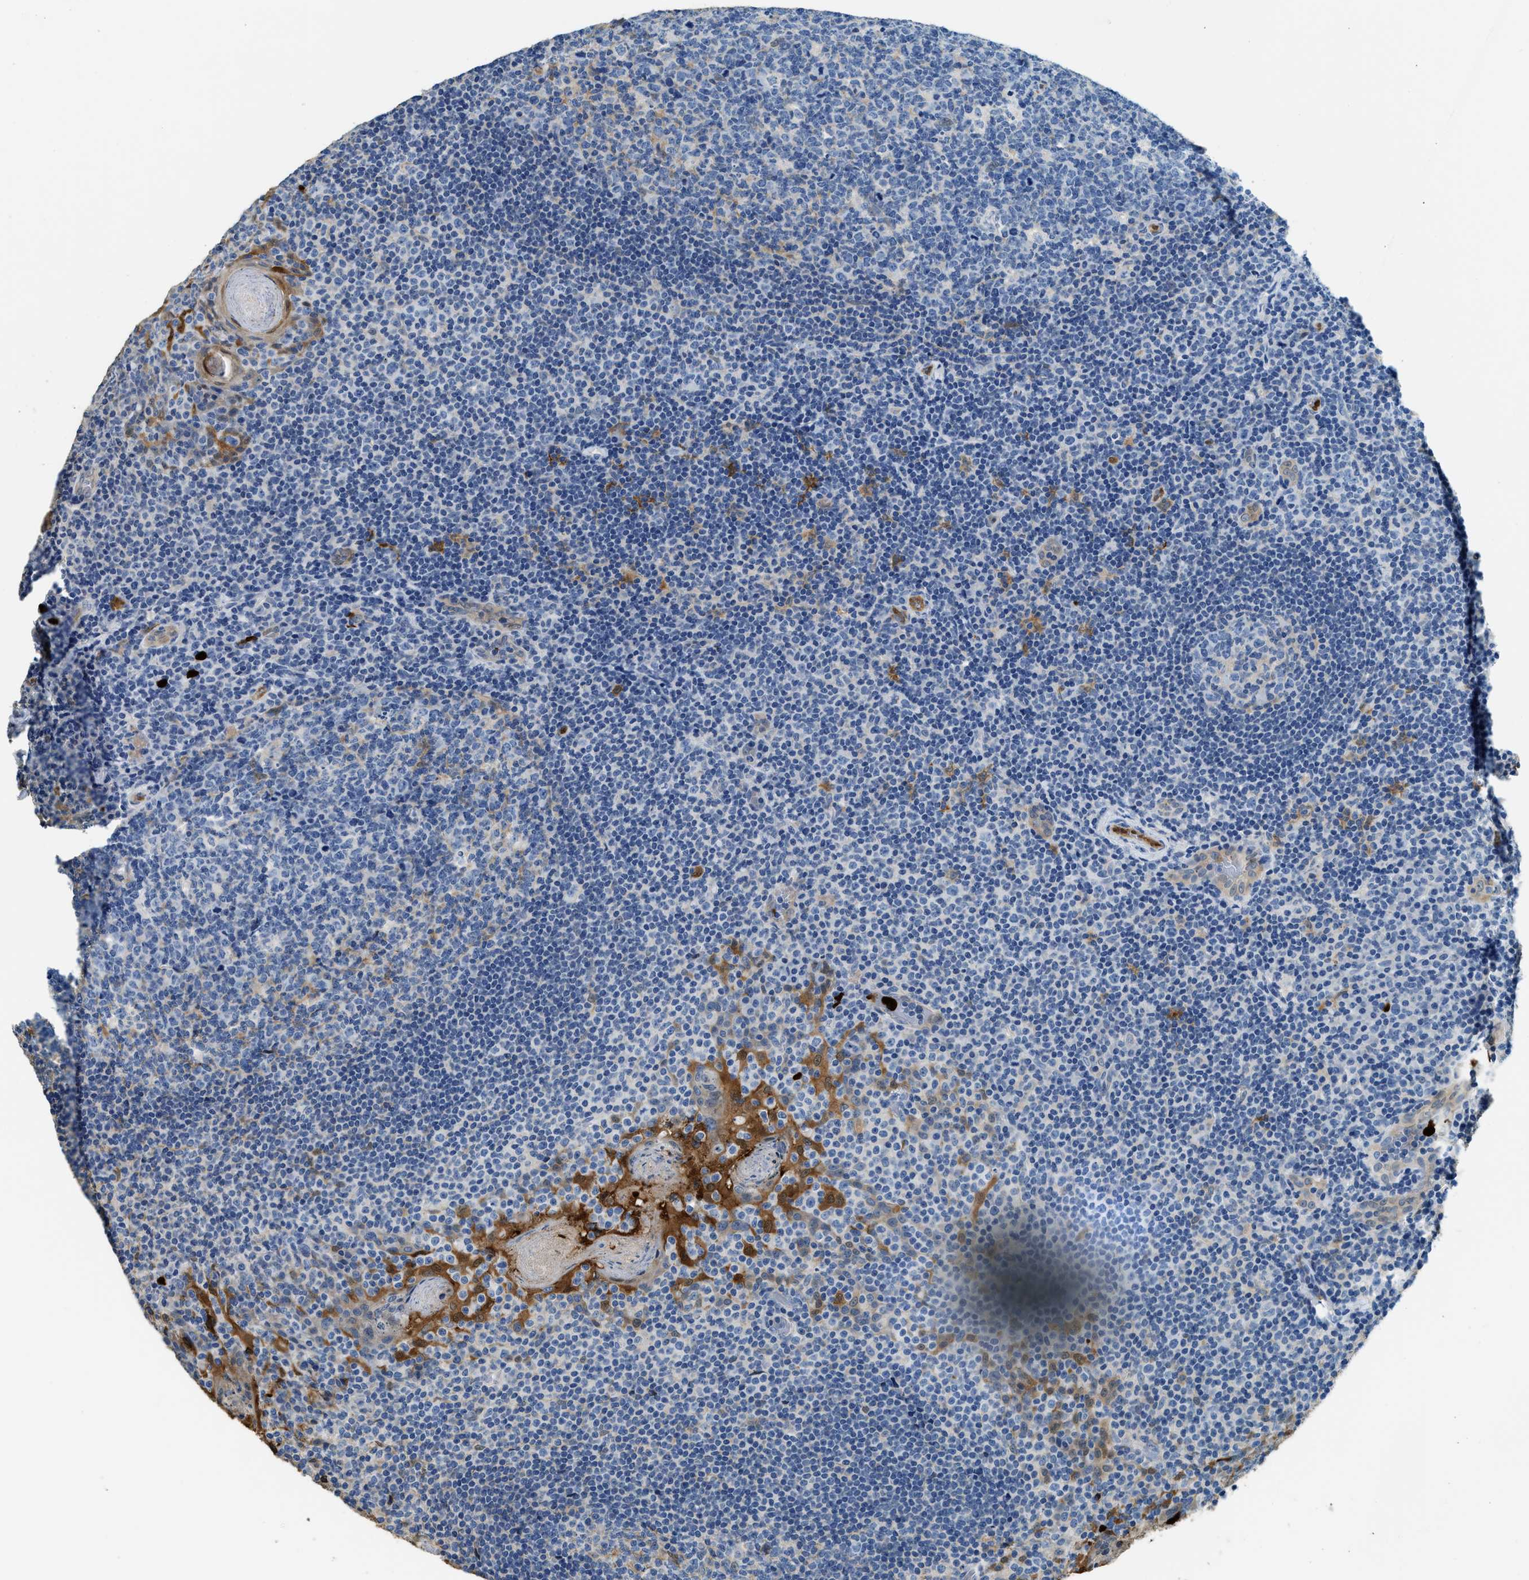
{"staining": {"intensity": "moderate", "quantity": "25%-75%", "location": "cytoplasmic/membranous"}, "tissue": "tonsil", "cell_type": "Germinal center cells", "image_type": "normal", "snomed": [{"axis": "morphology", "description": "Normal tissue, NOS"}, {"axis": "topography", "description": "Tonsil"}], "caption": "Brown immunohistochemical staining in benign tonsil exhibits moderate cytoplasmic/membranous positivity in about 25%-75% of germinal center cells.", "gene": "ANXA3", "patient": {"sex": "male", "age": 17}}